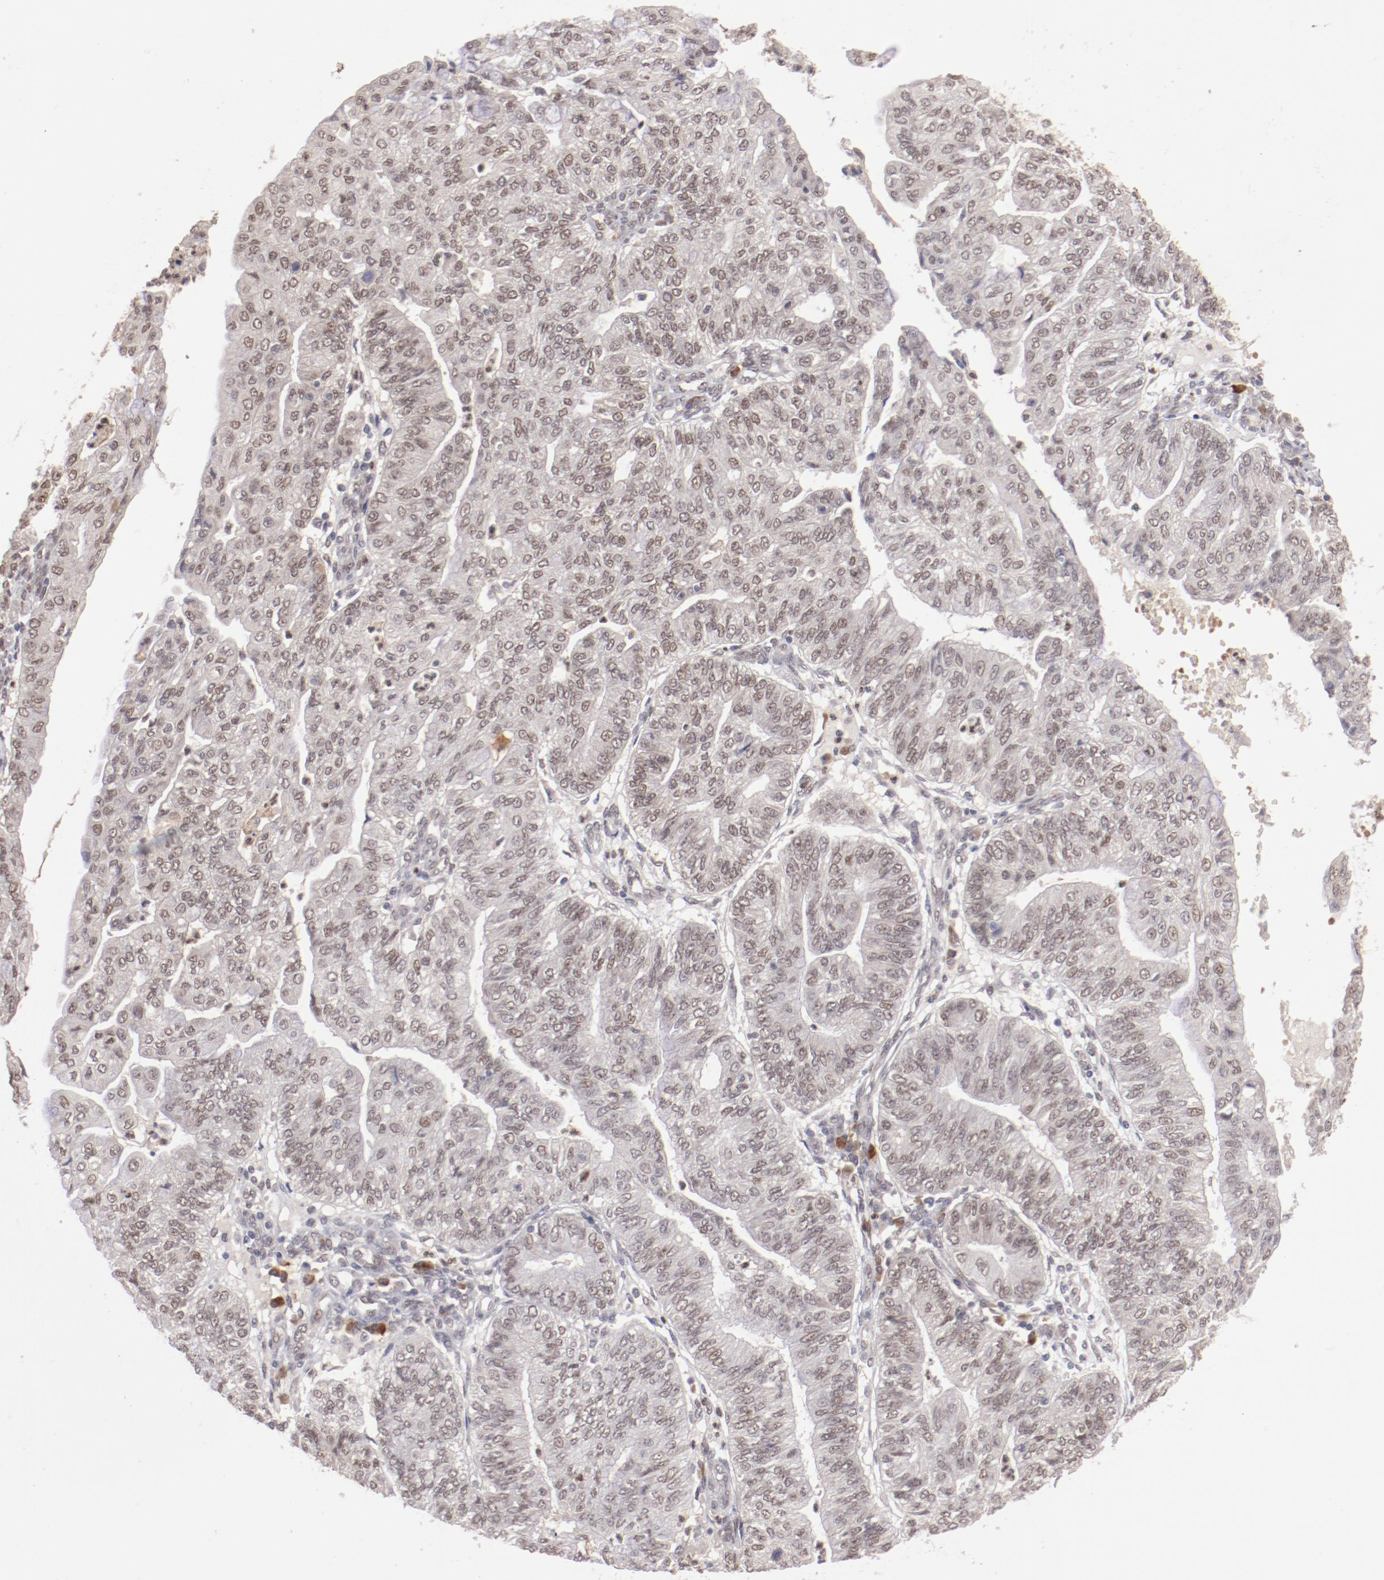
{"staining": {"intensity": "weak", "quantity": ">75%", "location": "nuclear"}, "tissue": "endometrial cancer", "cell_type": "Tumor cells", "image_type": "cancer", "snomed": [{"axis": "morphology", "description": "Adenocarcinoma, NOS"}, {"axis": "topography", "description": "Endometrium"}], "caption": "There is low levels of weak nuclear expression in tumor cells of adenocarcinoma (endometrial), as demonstrated by immunohistochemical staining (brown color).", "gene": "NFE2", "patient": {"sex": "female", "age": 59}}